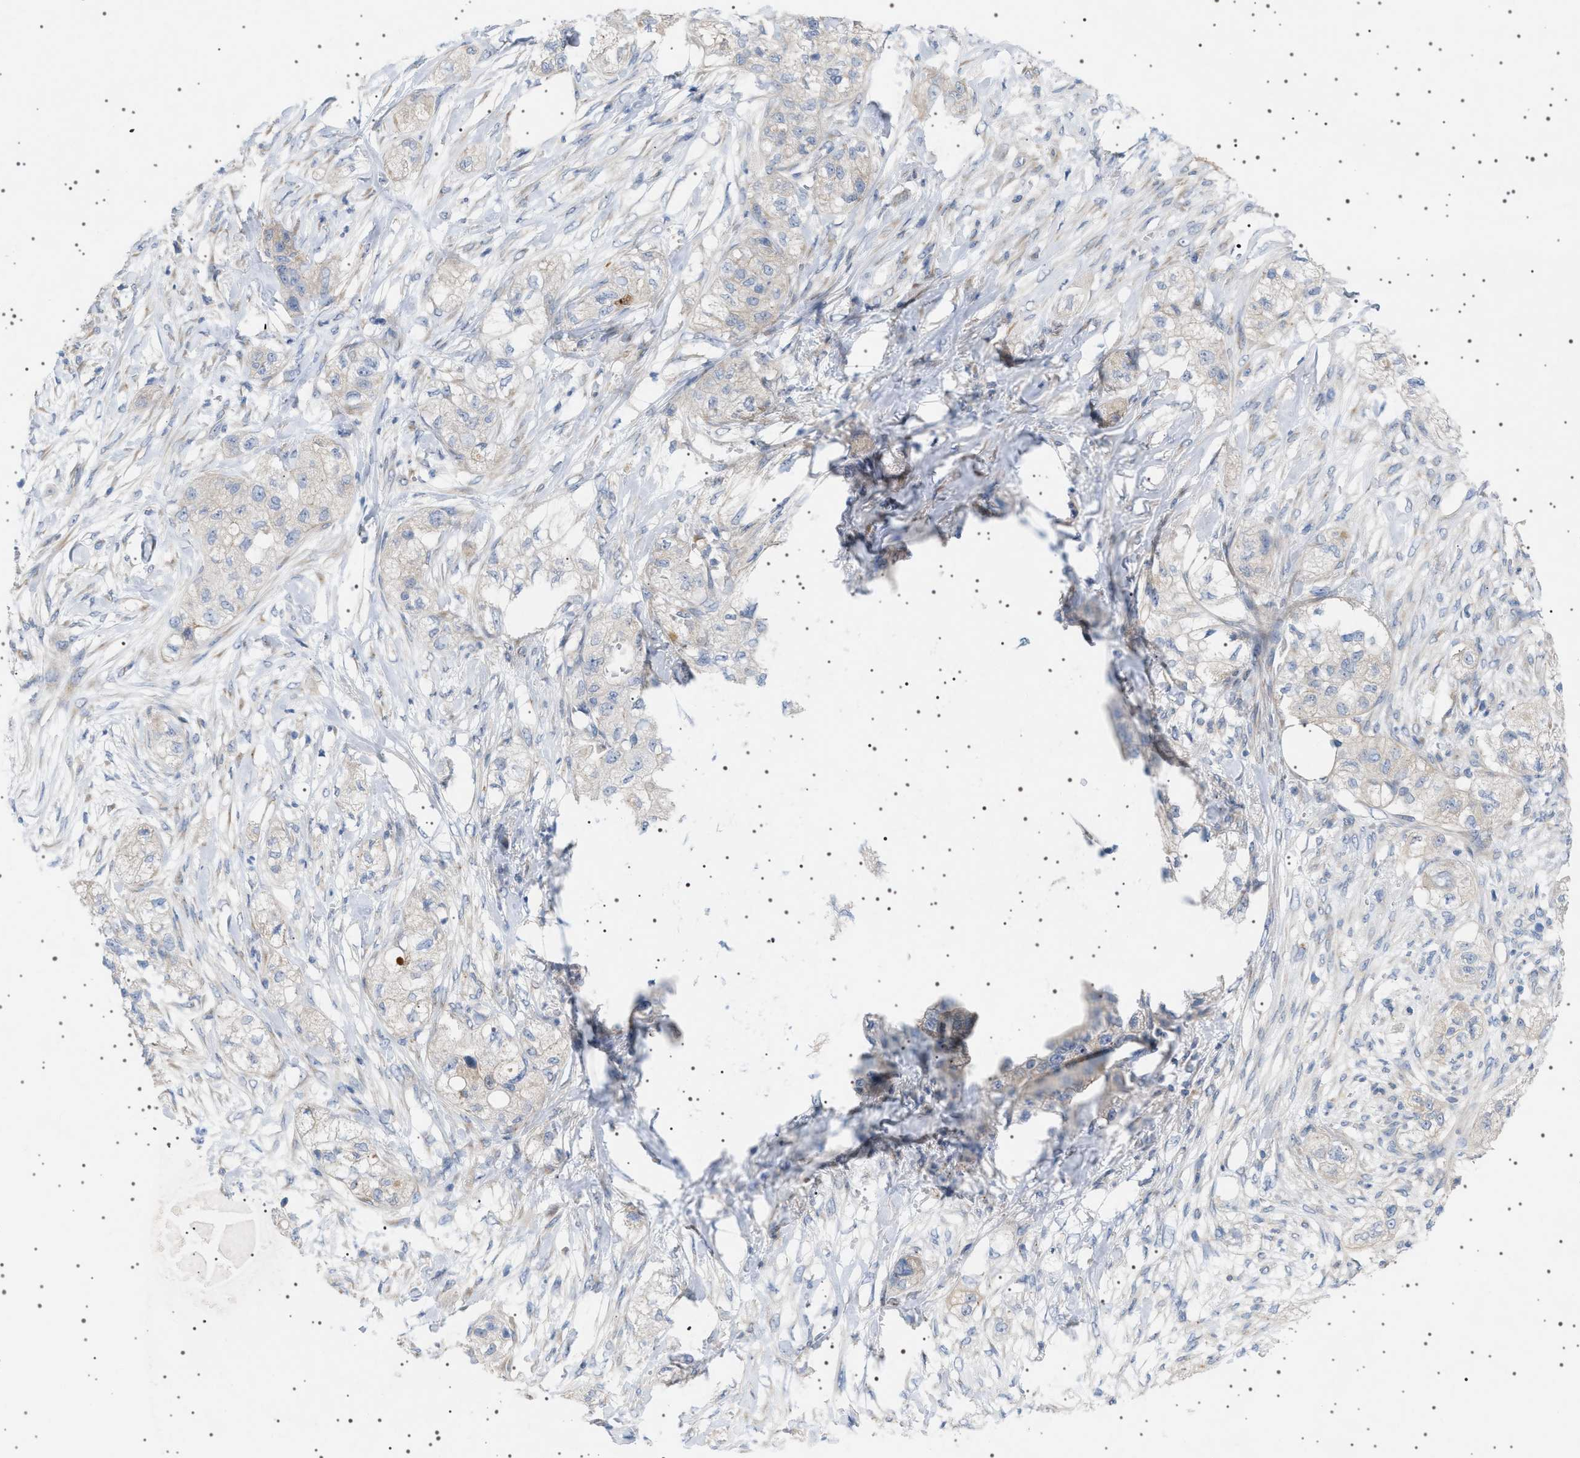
{"staining": {"intensity": "negative", "quantity": "none", "location": "none"}, "tissue": "pancreatic cancer", "cell_type": "Tumor cells", "image_type": "cancer", "snomed": [{"axis": "morphology", "description": "Adenocarcinoma, NOS"}, {"axis": "topography", "description": "Pancreas"}], "caption": "The image demonstrates no staining of tumor cells in pancreatic cancer.", "gene": "ADCY10", "patient": {"sex": "female", "age": 78}}